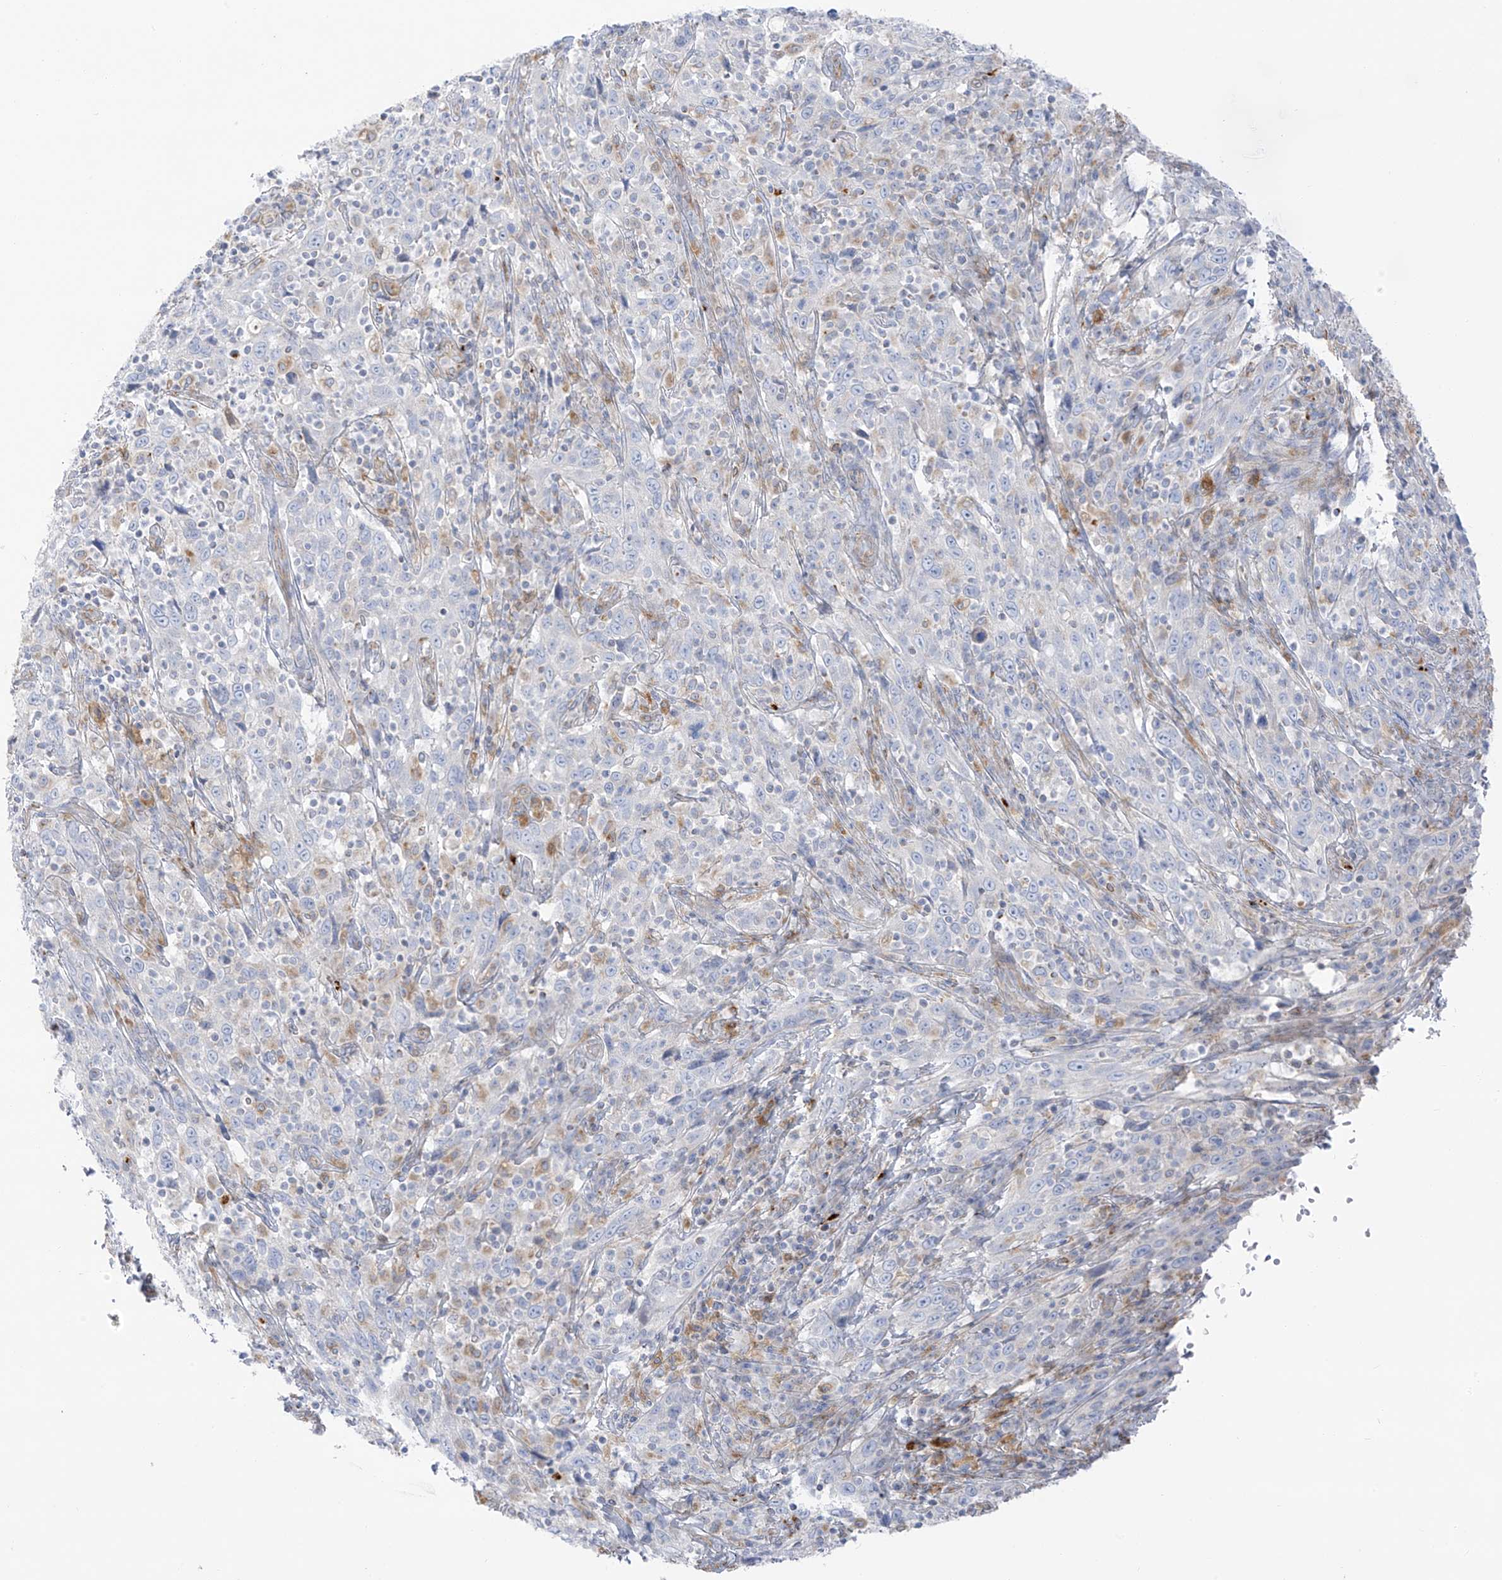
{"staining": {"intensity": "negative", "quantity": "none", "location": "none"}, "tissue": "cervical cancer", "cell_type": "Tumor cells", "image_type": "cancer", "snomed": [{"axis": "morphology", "description": "Squamous cell carcinoma, NOS"}, {"axis": "topography", "description": "Cervix"}], "caption": "Human cervical cancer (squamous cell carcinoma) stained for a protein using immunohistochemistry (IHC) demonstrates no staining in tumor cells.", "gene": "TAL2", "patient": {"sex": "female", "age": 46}}